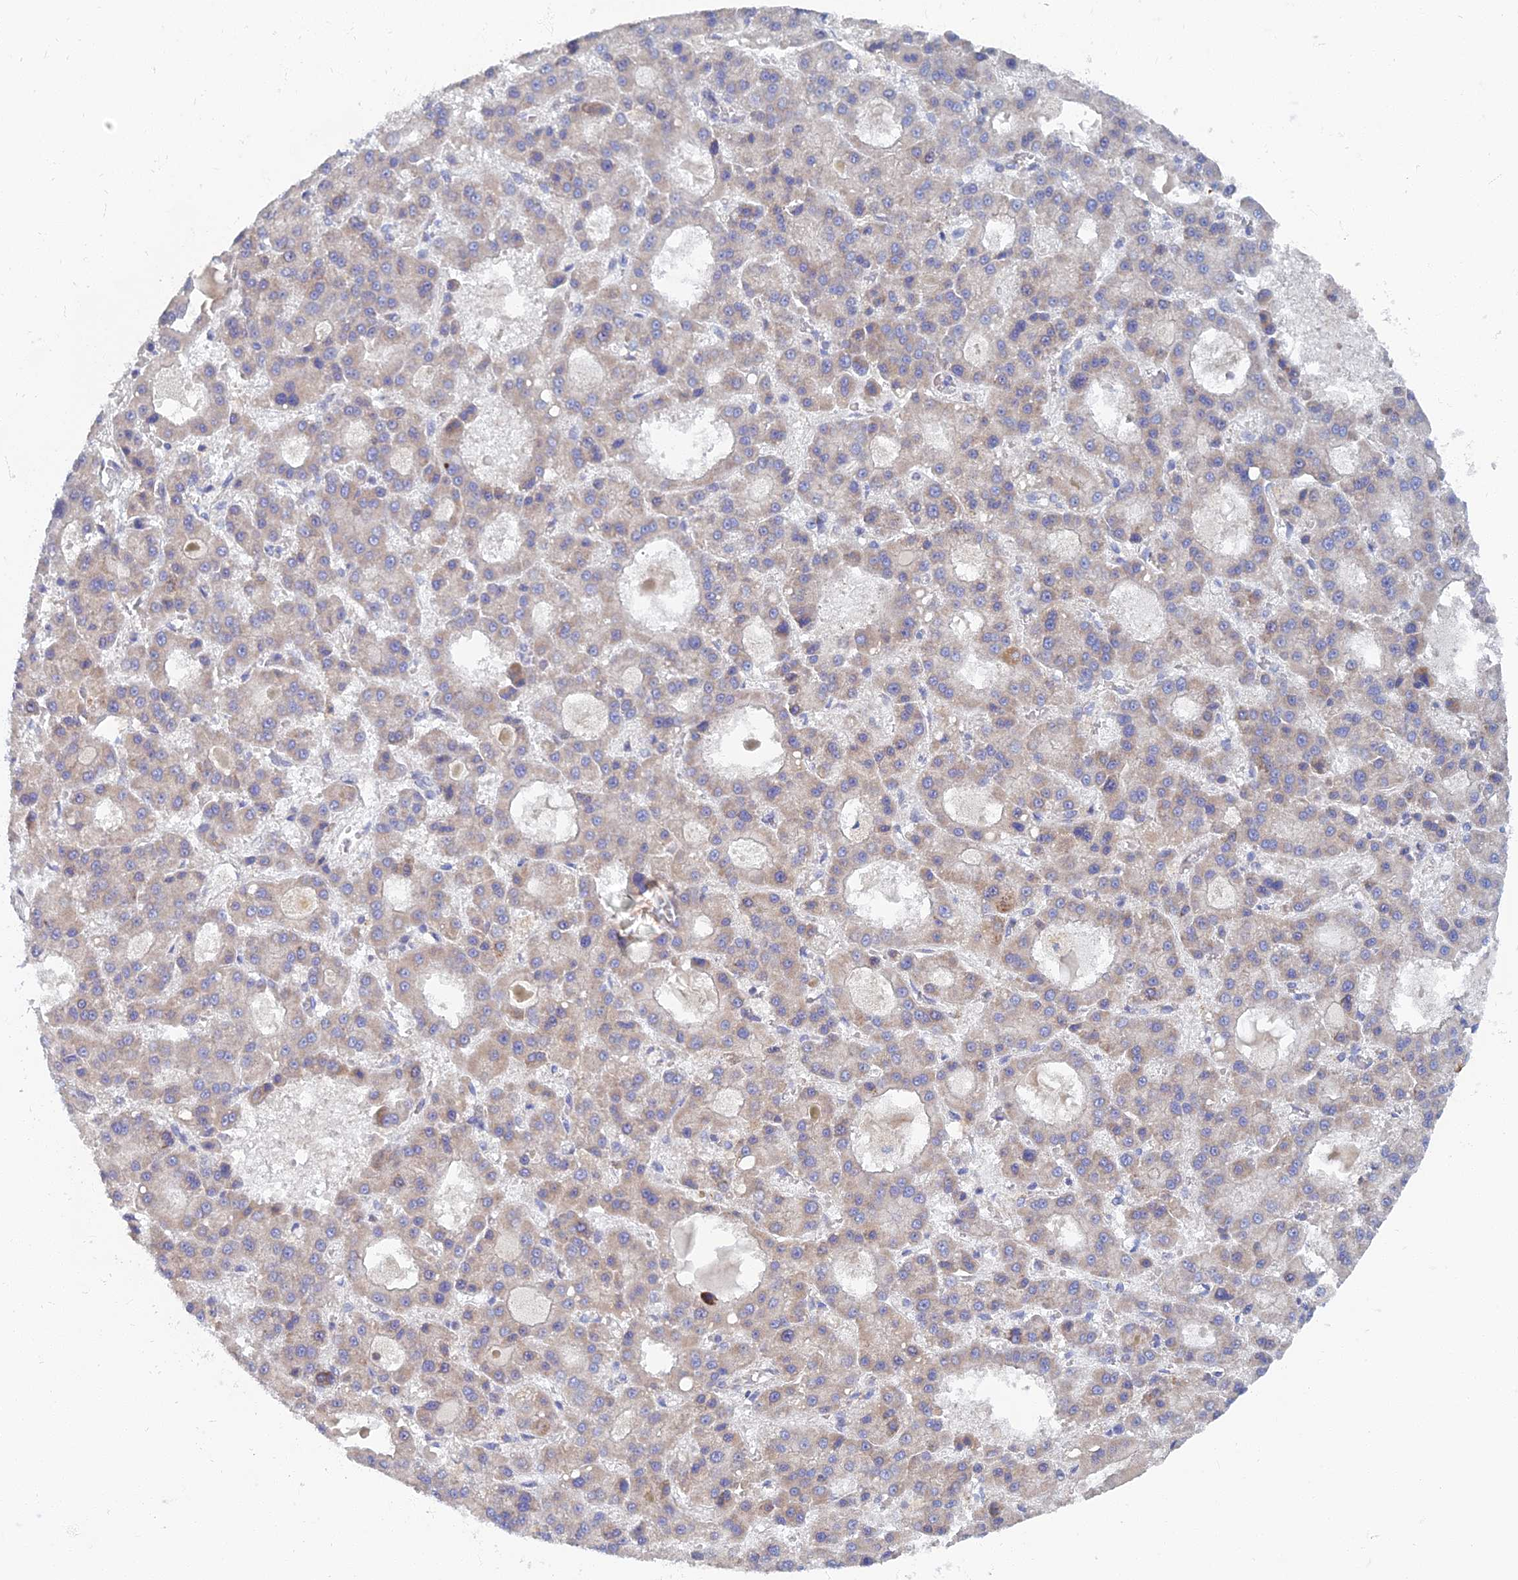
{"staining": {"intensity": "weak", "quantity": "<25%", "location": "cytoplasmic/membranous"}, "tissue": "liver cancer", "cell_type": "Tumor cells", "image_type": "cancer", "snomed": [{"axis": "morphology", "description": "Carcinoma, Hepatocellular, NOS"}, {"axis": "topography", "description": "Liver"}], "caption": "A high-resolution photomicrograph shows IHC staining of hepatocellular carcinoma (liver), which reveals no significant positivity in tumor cells. (DAB (3,3'-diaminobenzidine) immunohistochemistry, high magnification).", "gene": "TMEM44", "patient": {"sex": "male", "age": 70}}